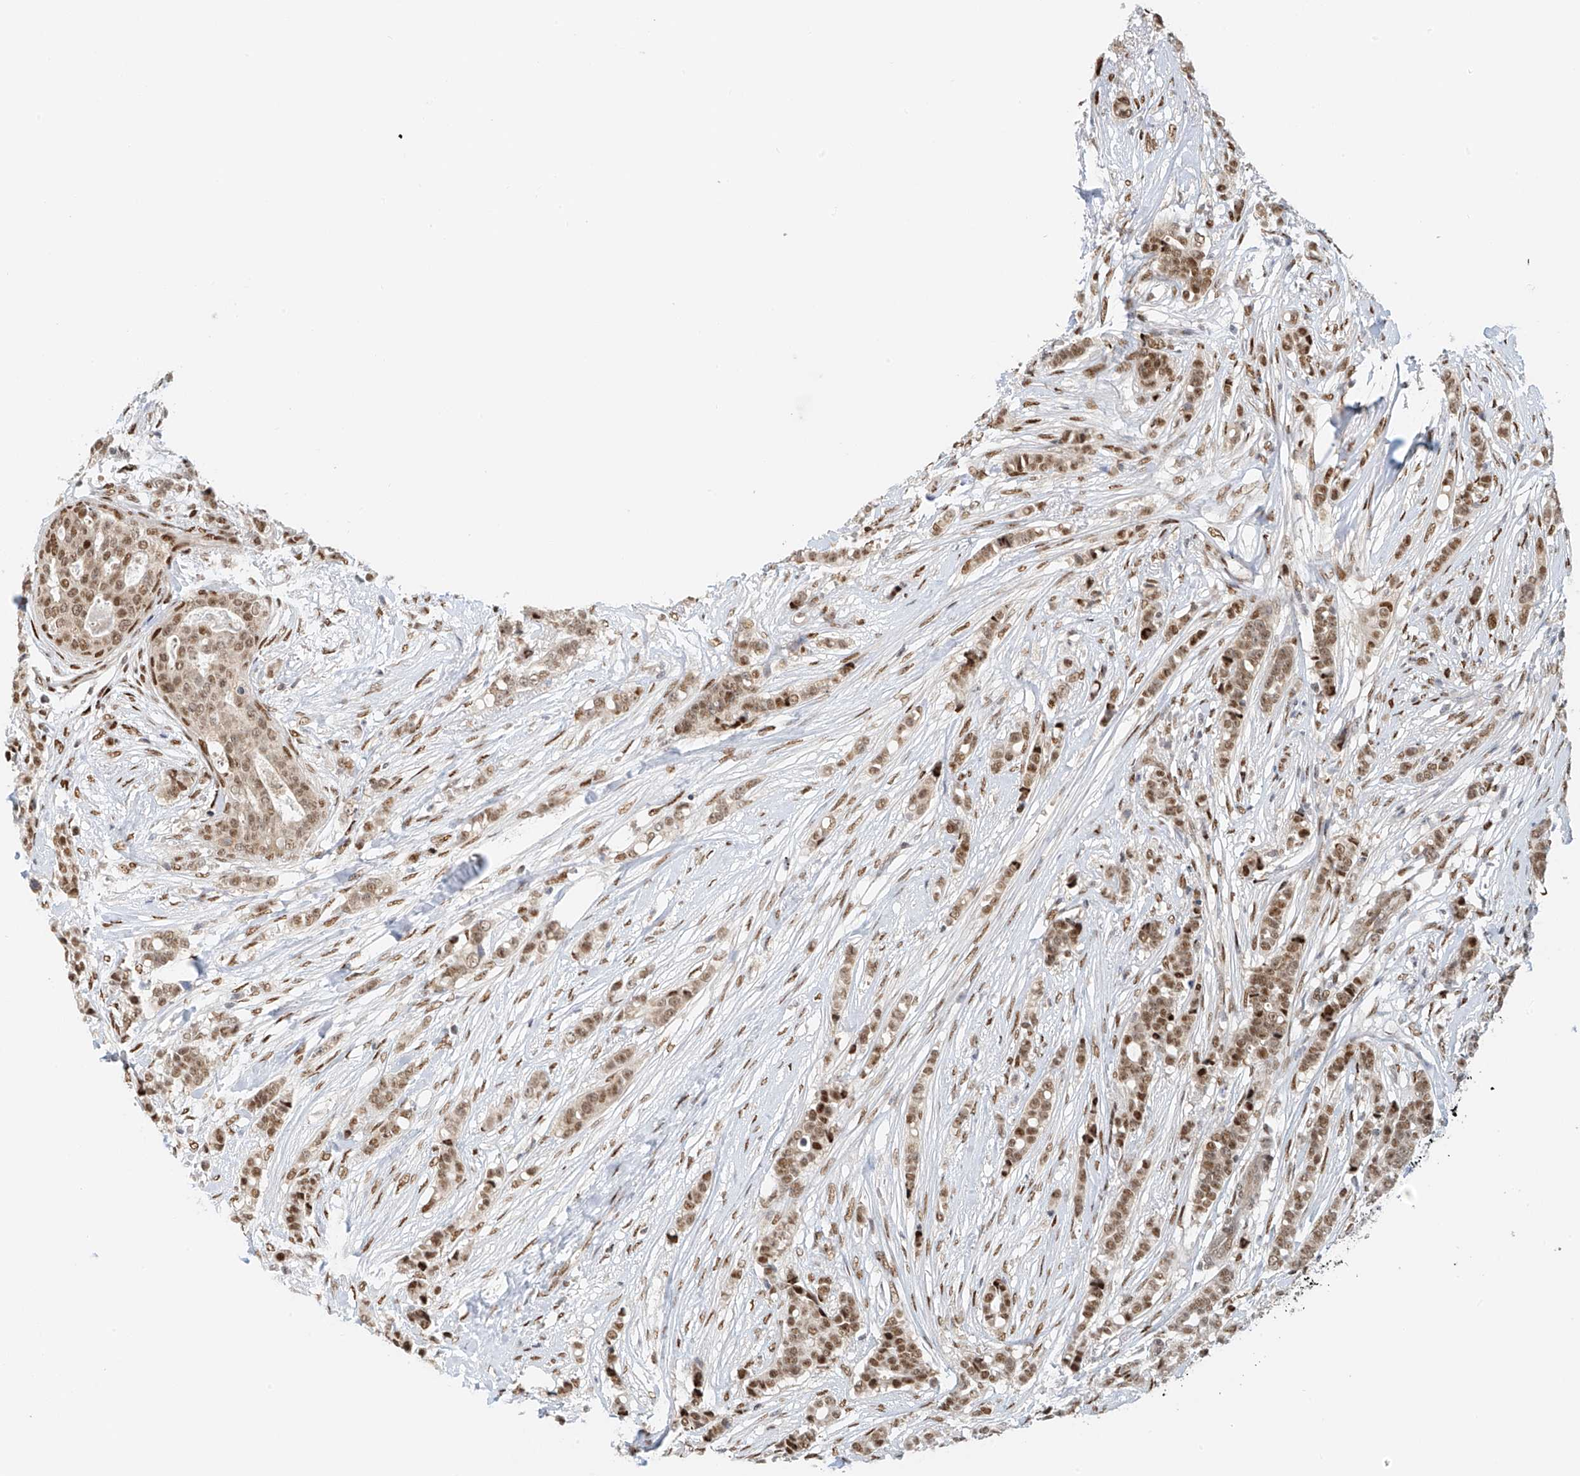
{"staining": {"intensity": "moderate", "quantity": ">75%", "location": "nuclear"}, "tissue": "breast cancer", "cell_type": "Tumor cells", "image_type": "cancer", "snomed": [{"axis": "morphology", "description": "Lobular carcinoma"}, {"axis": "topography", "description": "Breast"}], "caption": "DAB (3,3'-diaminobenzidine) immunohistochemical staining of human breast cancer (lobular carcinoma) exhibits moderate nuclear protein staining in about >75% of tumor cells.", "gene": "ZNF514", "patient": {"sex": "female", "age": 51}}